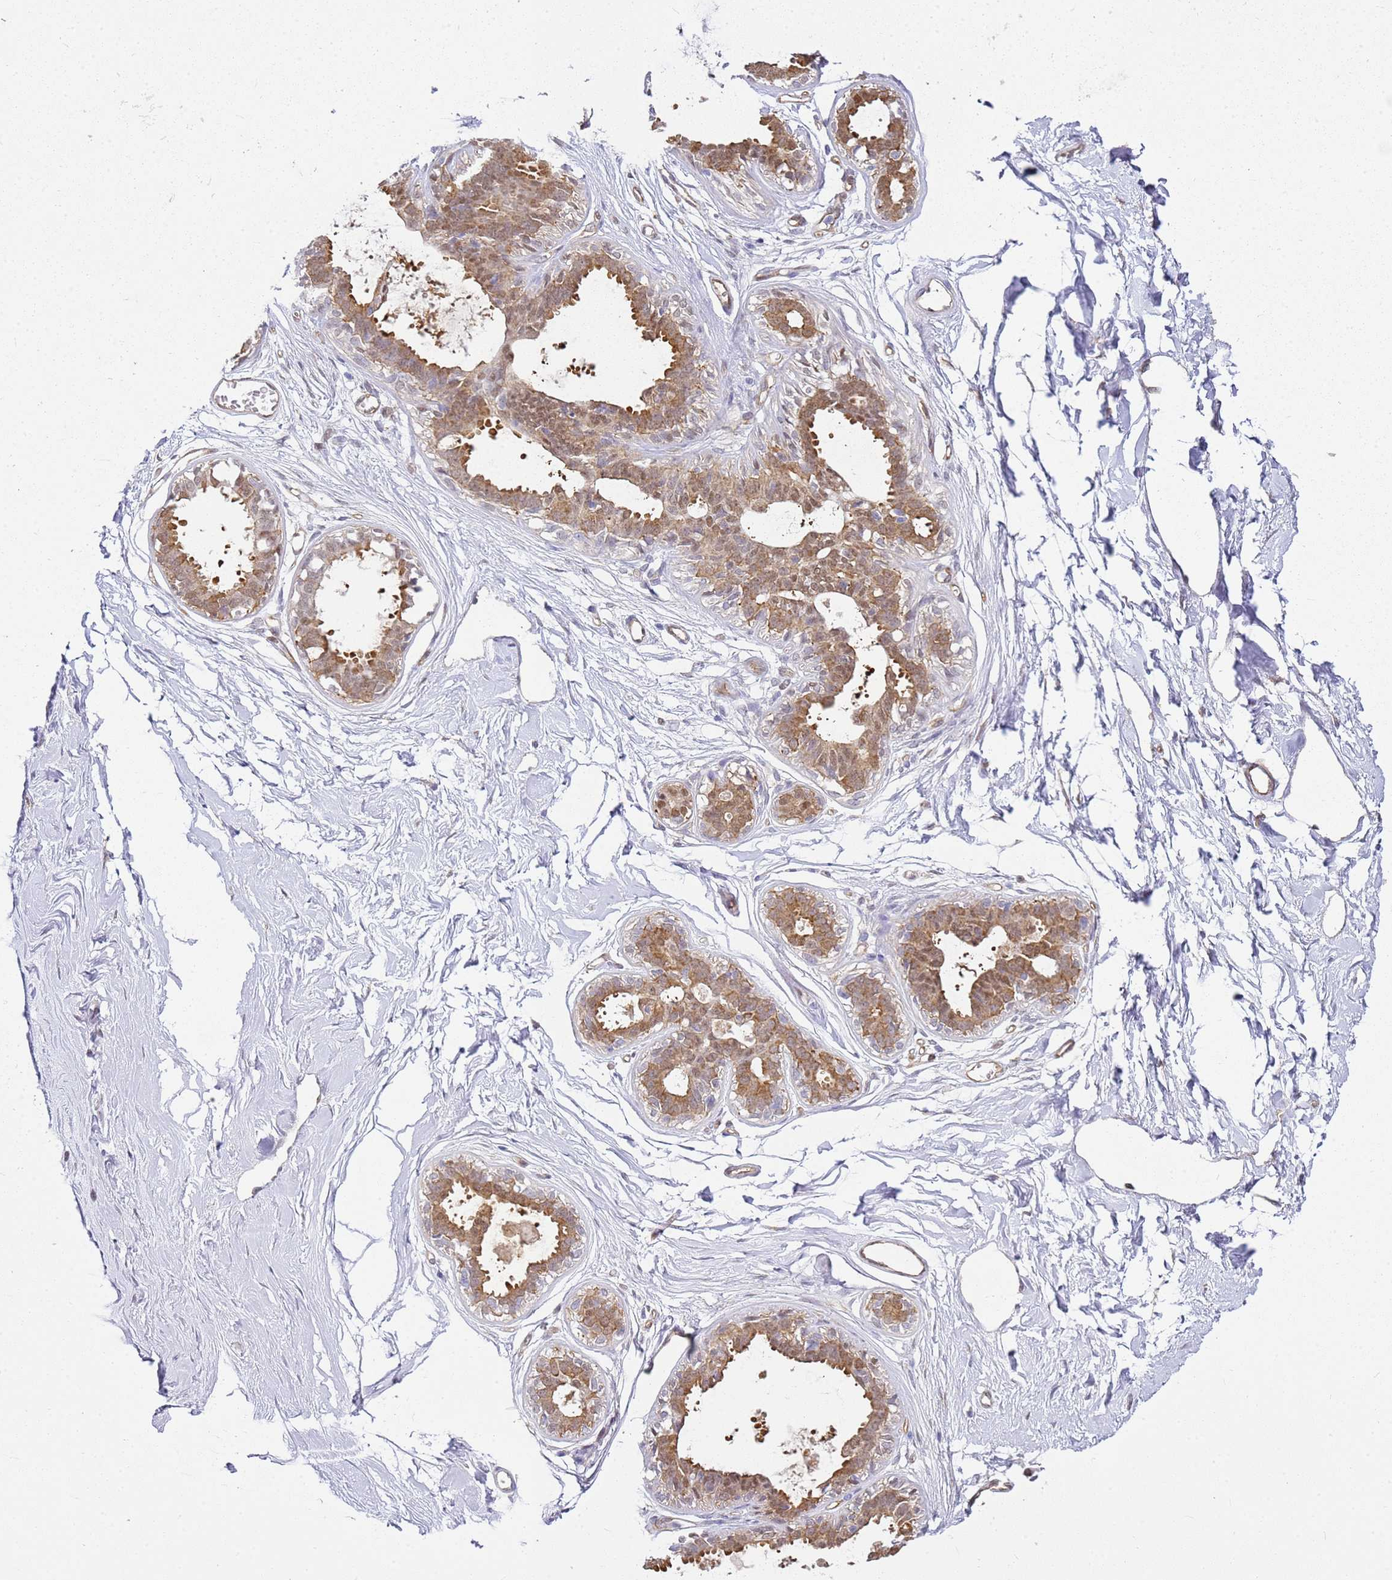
{"staining": {"intensity": "negative", "quantity": "none", "location": "none"}, "tissue": "breast", "cell_type": "Adipocytes", "image_type": "normal", "snomed": [{"axis": "morphology", "description": "Normal tissue, NOS"}, {"axis": "topography", "description": "Breast"}], "caption": "Immunohistochemistry photomicrograph of normal human breast stained for a protein (brown), which shows no staining in adipocytes. (DAB immunohistochemistry (IHC) visualized using brightfield microscopy, high magnification).", "gene": "YWHAE", "patient": {"sex": "female", "age": 45}}